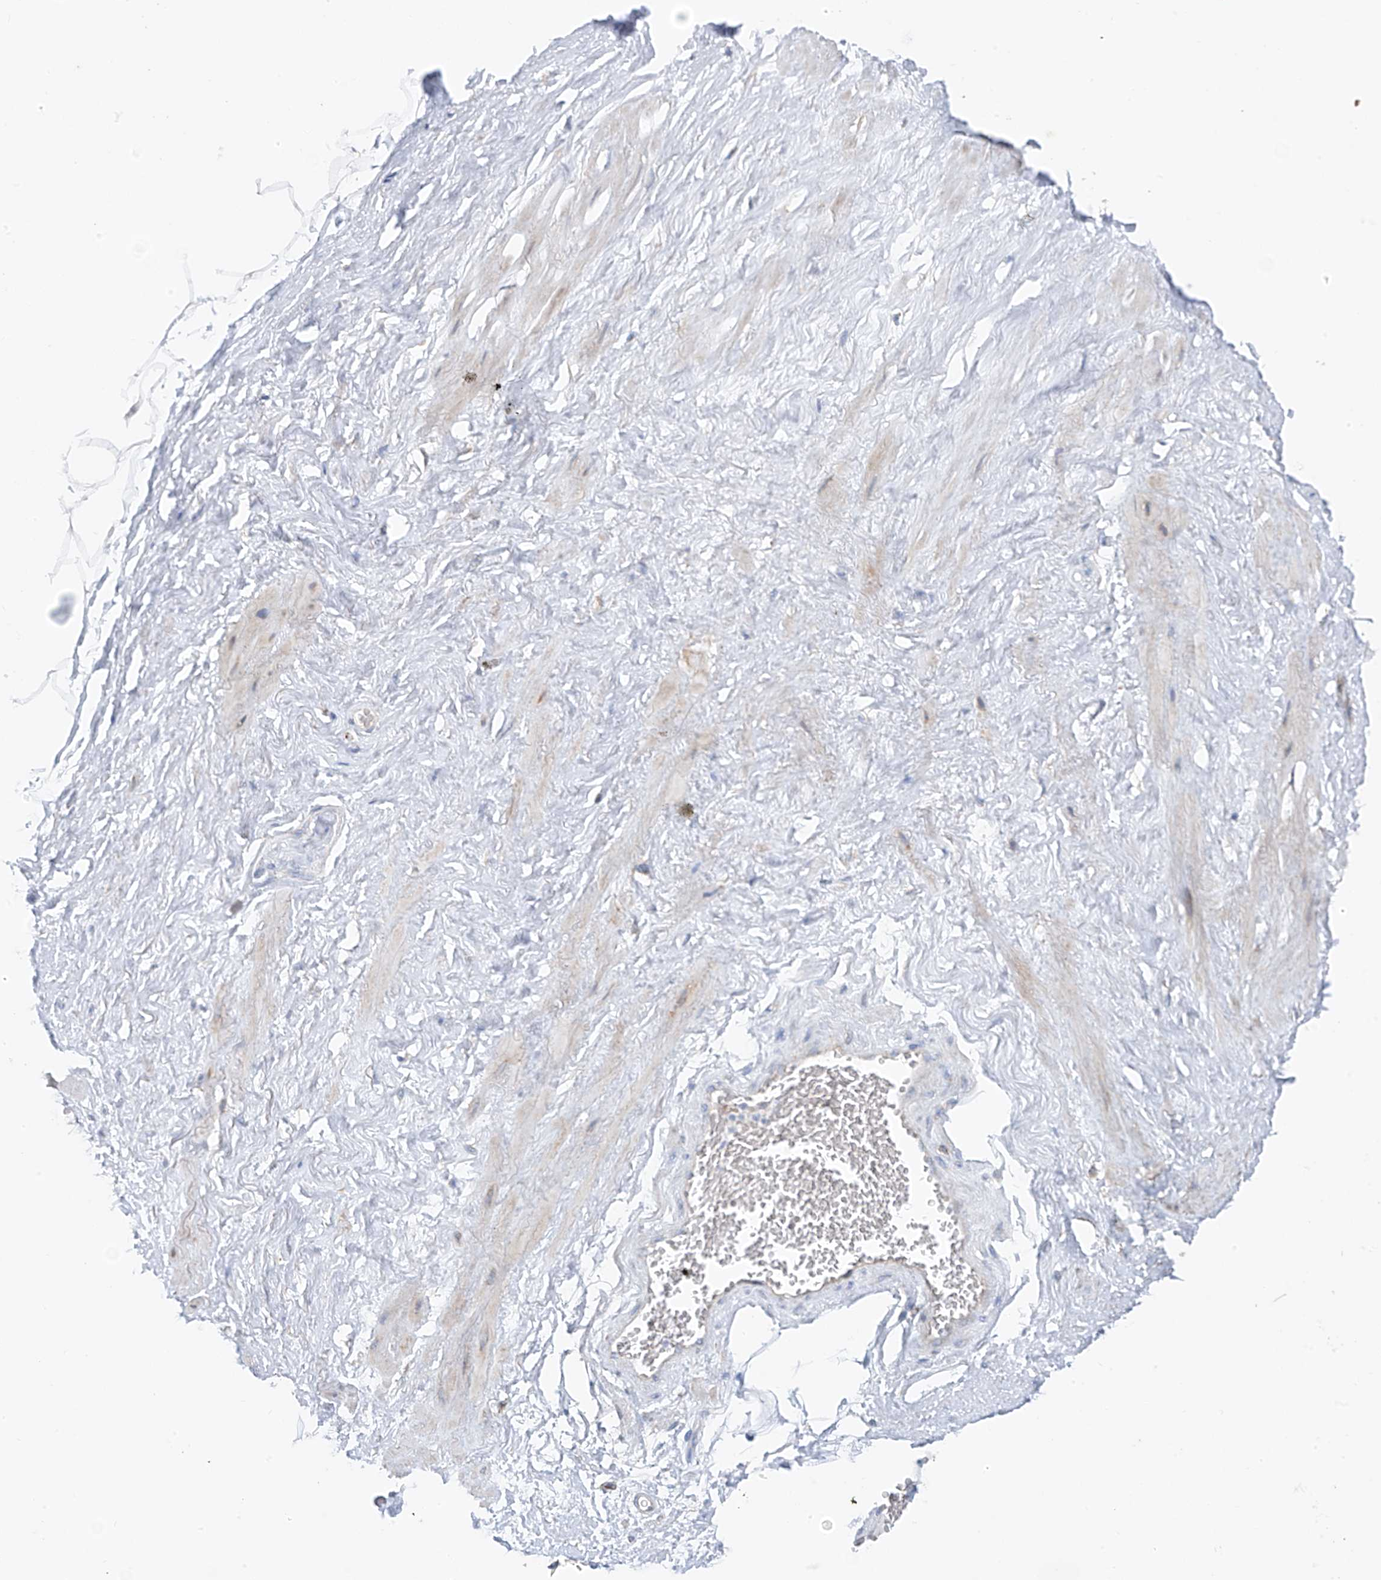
{"staining": {"intensity": "negative", "quantity": "none", "location": "none"}, "tissue": "adipose tissue", "cell_type": "Adipocytes", "image_type": "normal", "snomed": [{"axis": "morphology", "description": "Normal tissue, NOS"}, {"axis": "morphology", "description": "Adenocarcinoma, Low grade"}, {"axis": "topography", "description": "Prostate"}, {"axis": "topography", "description": "Peripheral nerve tissue"}], "caption": "IHC image of benign adipose tissue: adipose tissue stained with DAB demonstrates no significant protein positivity in adipocytes.", "gene": "EOMES", "patient": {"sex": "male", "age": 63}}